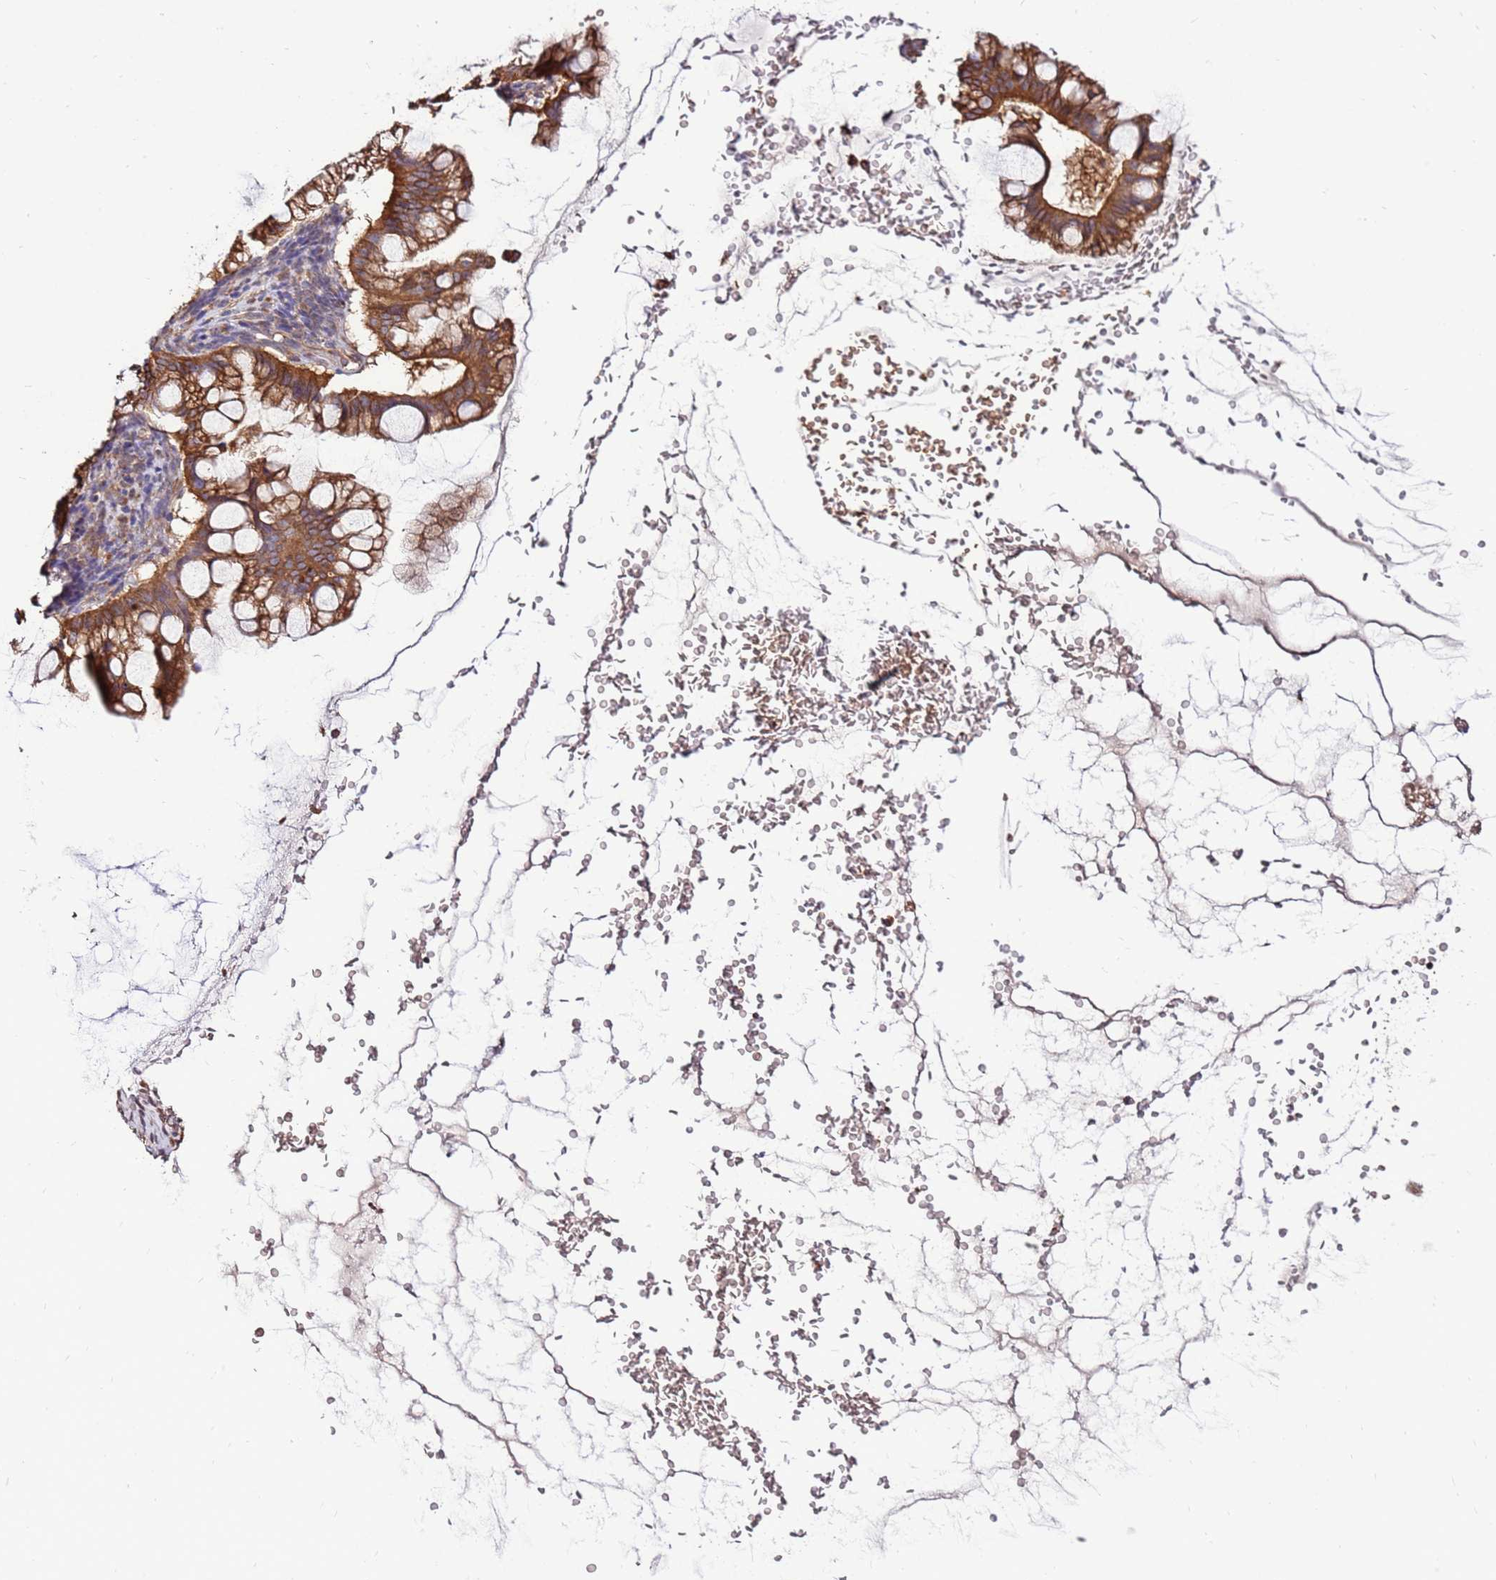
{"staining": {"intensity": "moderate", "quantity": ">75%", "location": "cytoplasmic/membranous"}, "tissue": "ovarian cancer", "cell_type": "Tumor cells", "image_type": "cancer", "snomed": [{"axis": "morphology", "description": "Cystadenocarcinoma, mucinous, NOS"}, {"axis": "topography", "description": "Ovary"}], "caption": "The photomicrograph exhibits staining of mucinous cystadenocarcinoma (ovarian), revealing moderate cytoplasmic/membranous protein expression (brown color) within tumor cells.", "gene": "SLC44A5", "patient": {"sex": "female", "age": 73}}